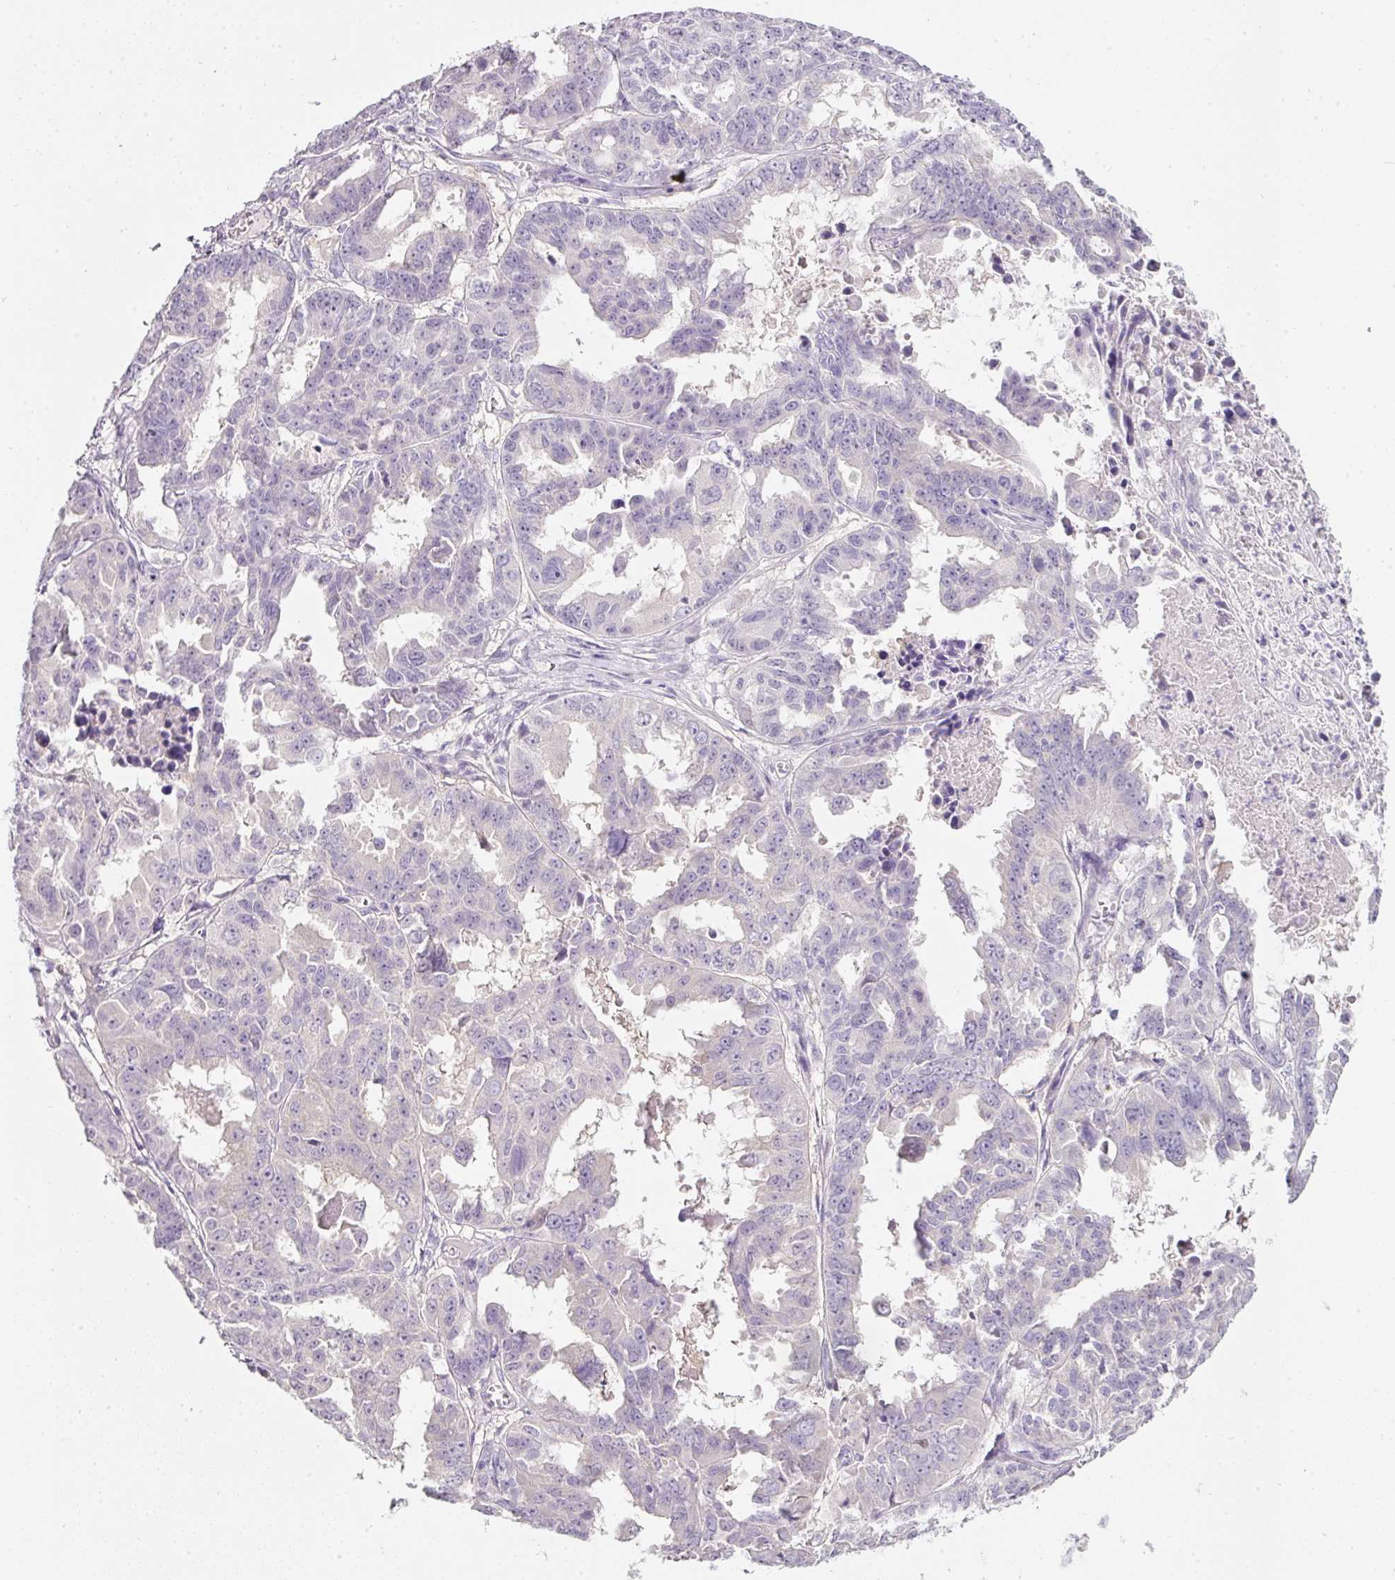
{"staining": {"intensity": "negative", "quantity": "none", "location": "none"}, "tissue": "ovarian cancer", "cell_type": "Tumor cells", "image_type": "cancer", "snomed": [{"axis": "morphology", "description": "Adenocarcinoma, NOS"}, {"axis": "morphology", "description": "Carcinoma, endometroid"}, {"axis": "topography", "description": "Ovary"}], "caption": "Human ovarian cancer (endometroid carcinoma) stained for a protein using immunohistochemistry (IHC) exhibits no positivity in tumor cells.", "gene": "SLC2A2", "patient": {"sex": "female", "age": 72}}